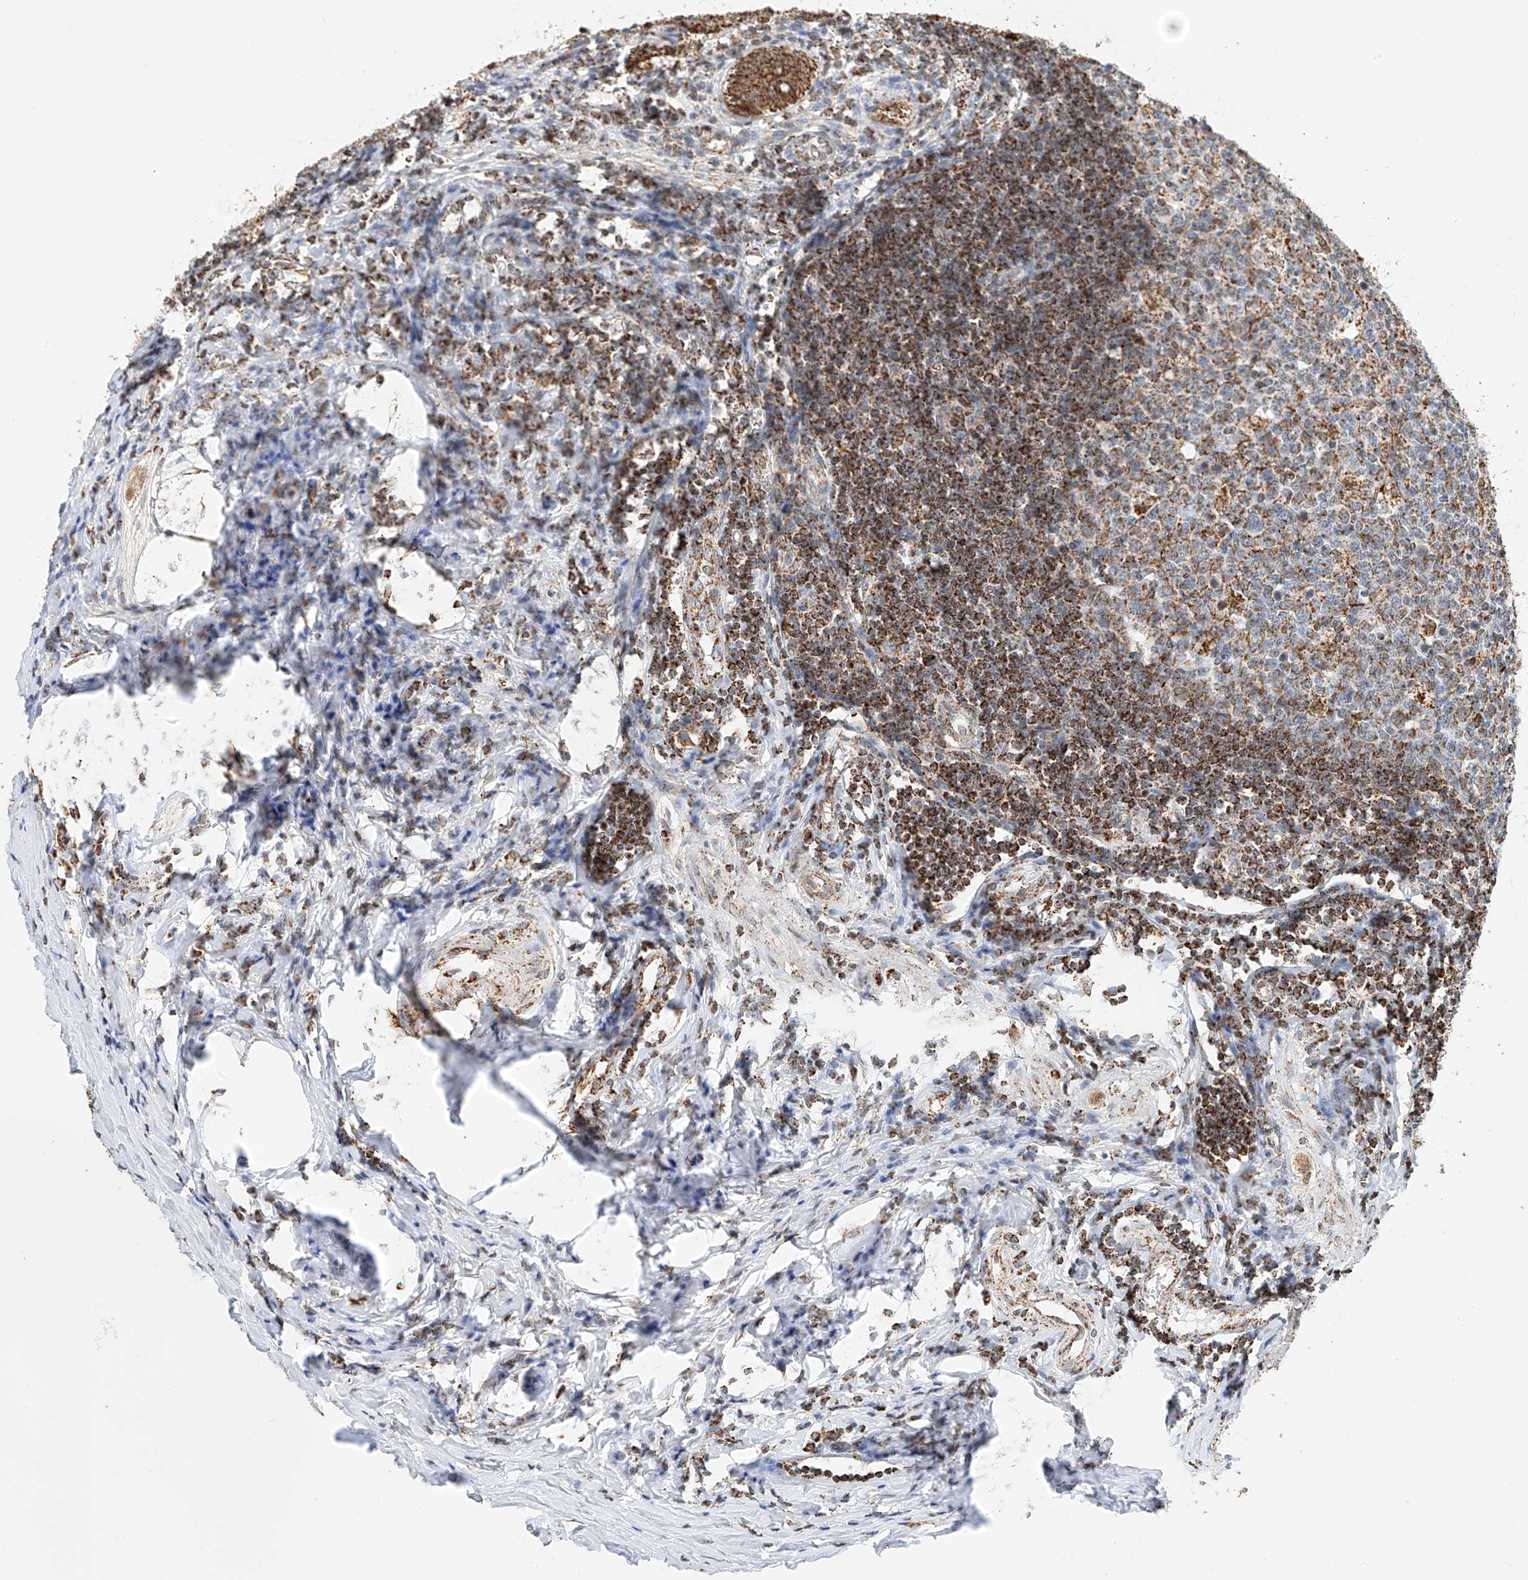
{"staining": {"intensity": "moderate", "quantity": ">75%", "location": "cytoplasmic/membranous"}, "tissue": "appendix", "cell_type": "Glandular cells", "image_type": "normal", "snomed": [{"axis": "morphology", "description": "Normal tissue, NOS"}, {"axis": "topography", "description": "Appendix"}], "caption": "Immunohistochemistry (IHC) micrograph of normal appendix: appendix stained using IHC reveals medium levels of moderate protein expression localized specifically in the cytoplasmic/membranous of glandular cells, appearing as a cytoplasmic/membranous brown color.", "gene": "PPA2", "patient": {"sex": "female", "age": 54}}